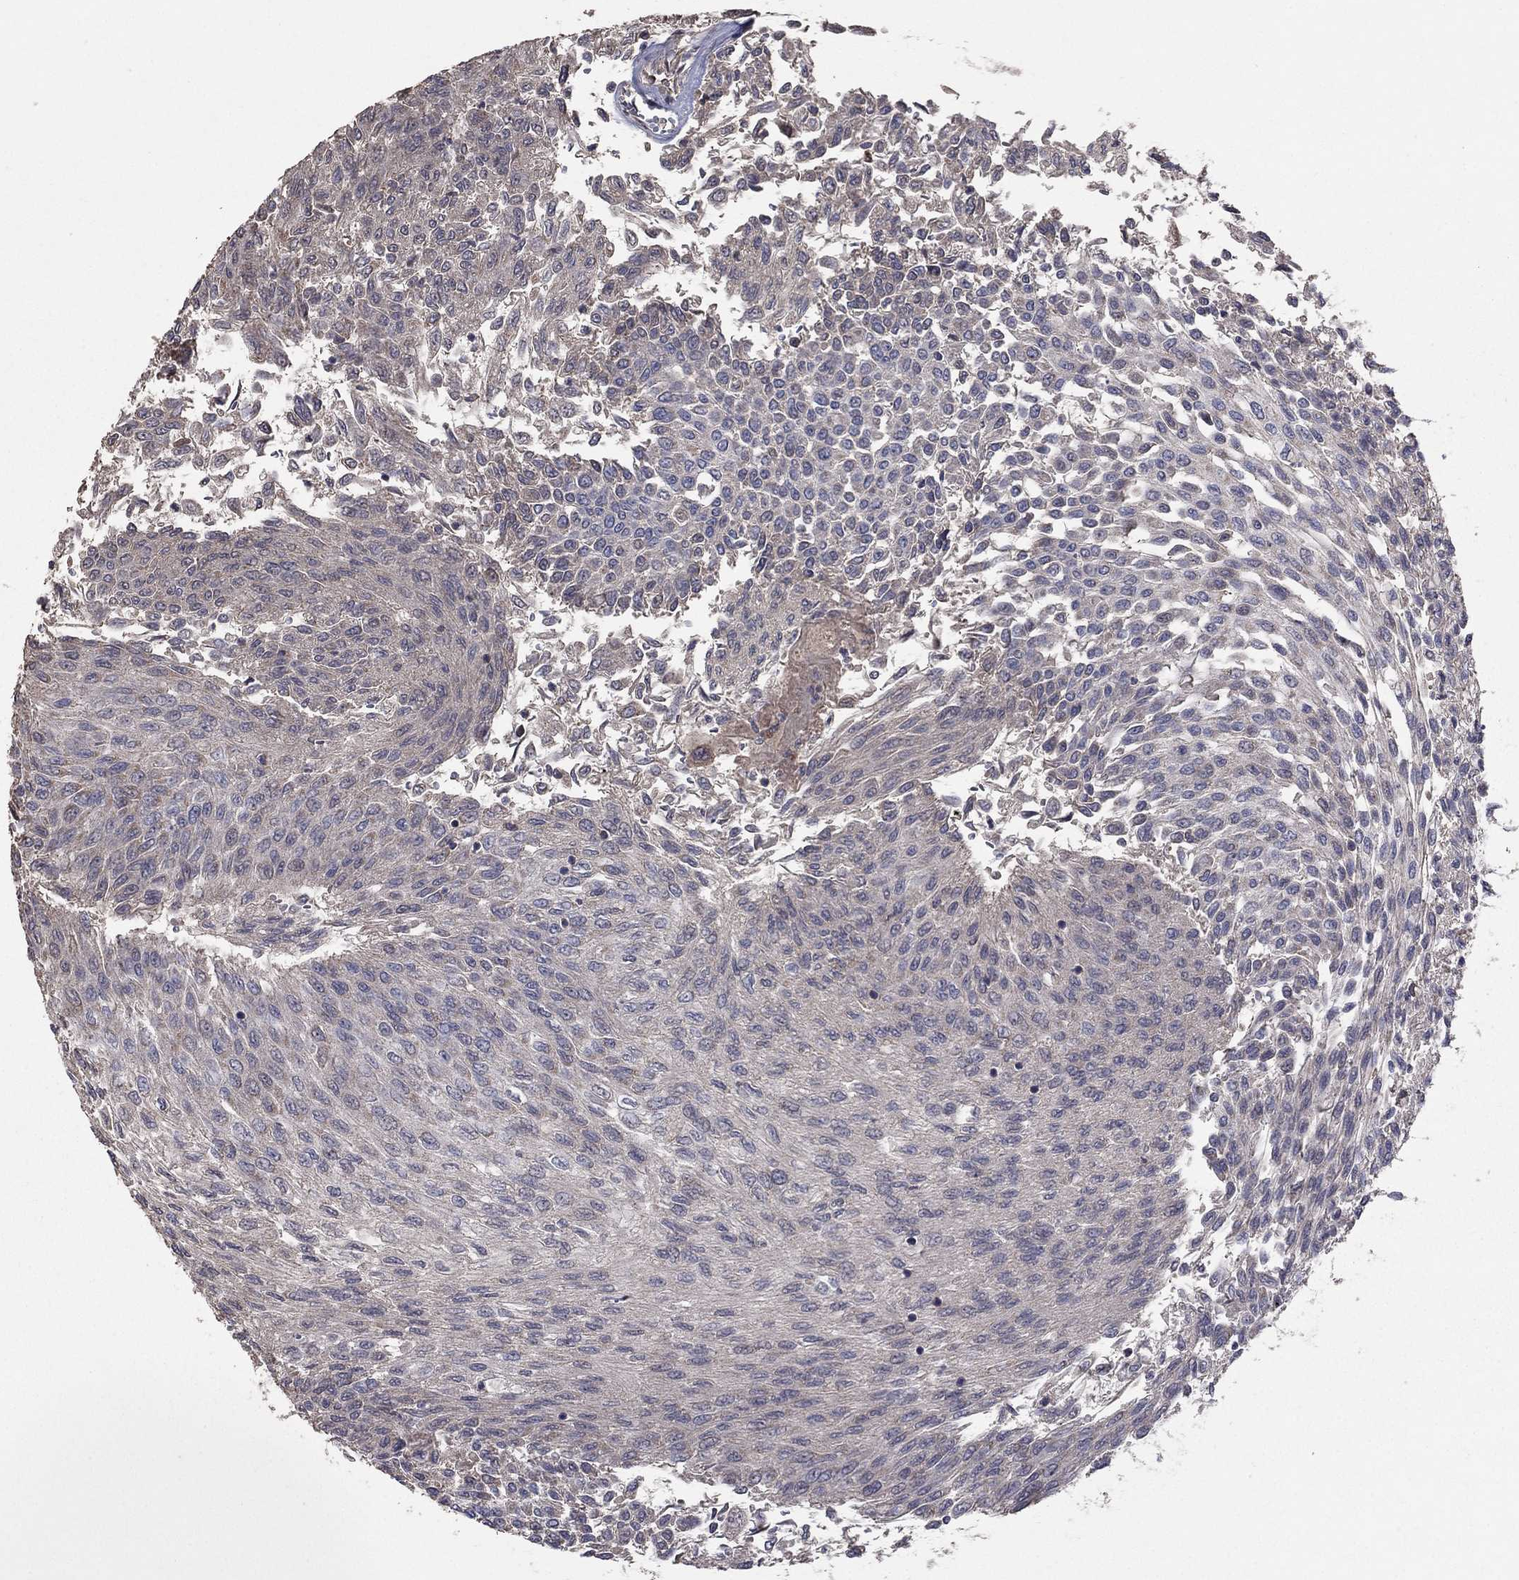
{"staining": {"intensity": "negative", "quantity": "none", "location": "none"}, "tissue": "urothelial cancer", "cell_type": "Tumor cells", "image_type": "cancer", "snomed": [{"axis": "morphology", "description": "Urothelial carcinoma, Low grade"}, {"axis": "topography", "description": "Urinary bladder"}], "caption": "DAB immunohistochemical staining of human urothelial cancer displays no significant staining in tumor cells.", "gene": "FLT4", "patient": {"sex": "male", "age": 78}}